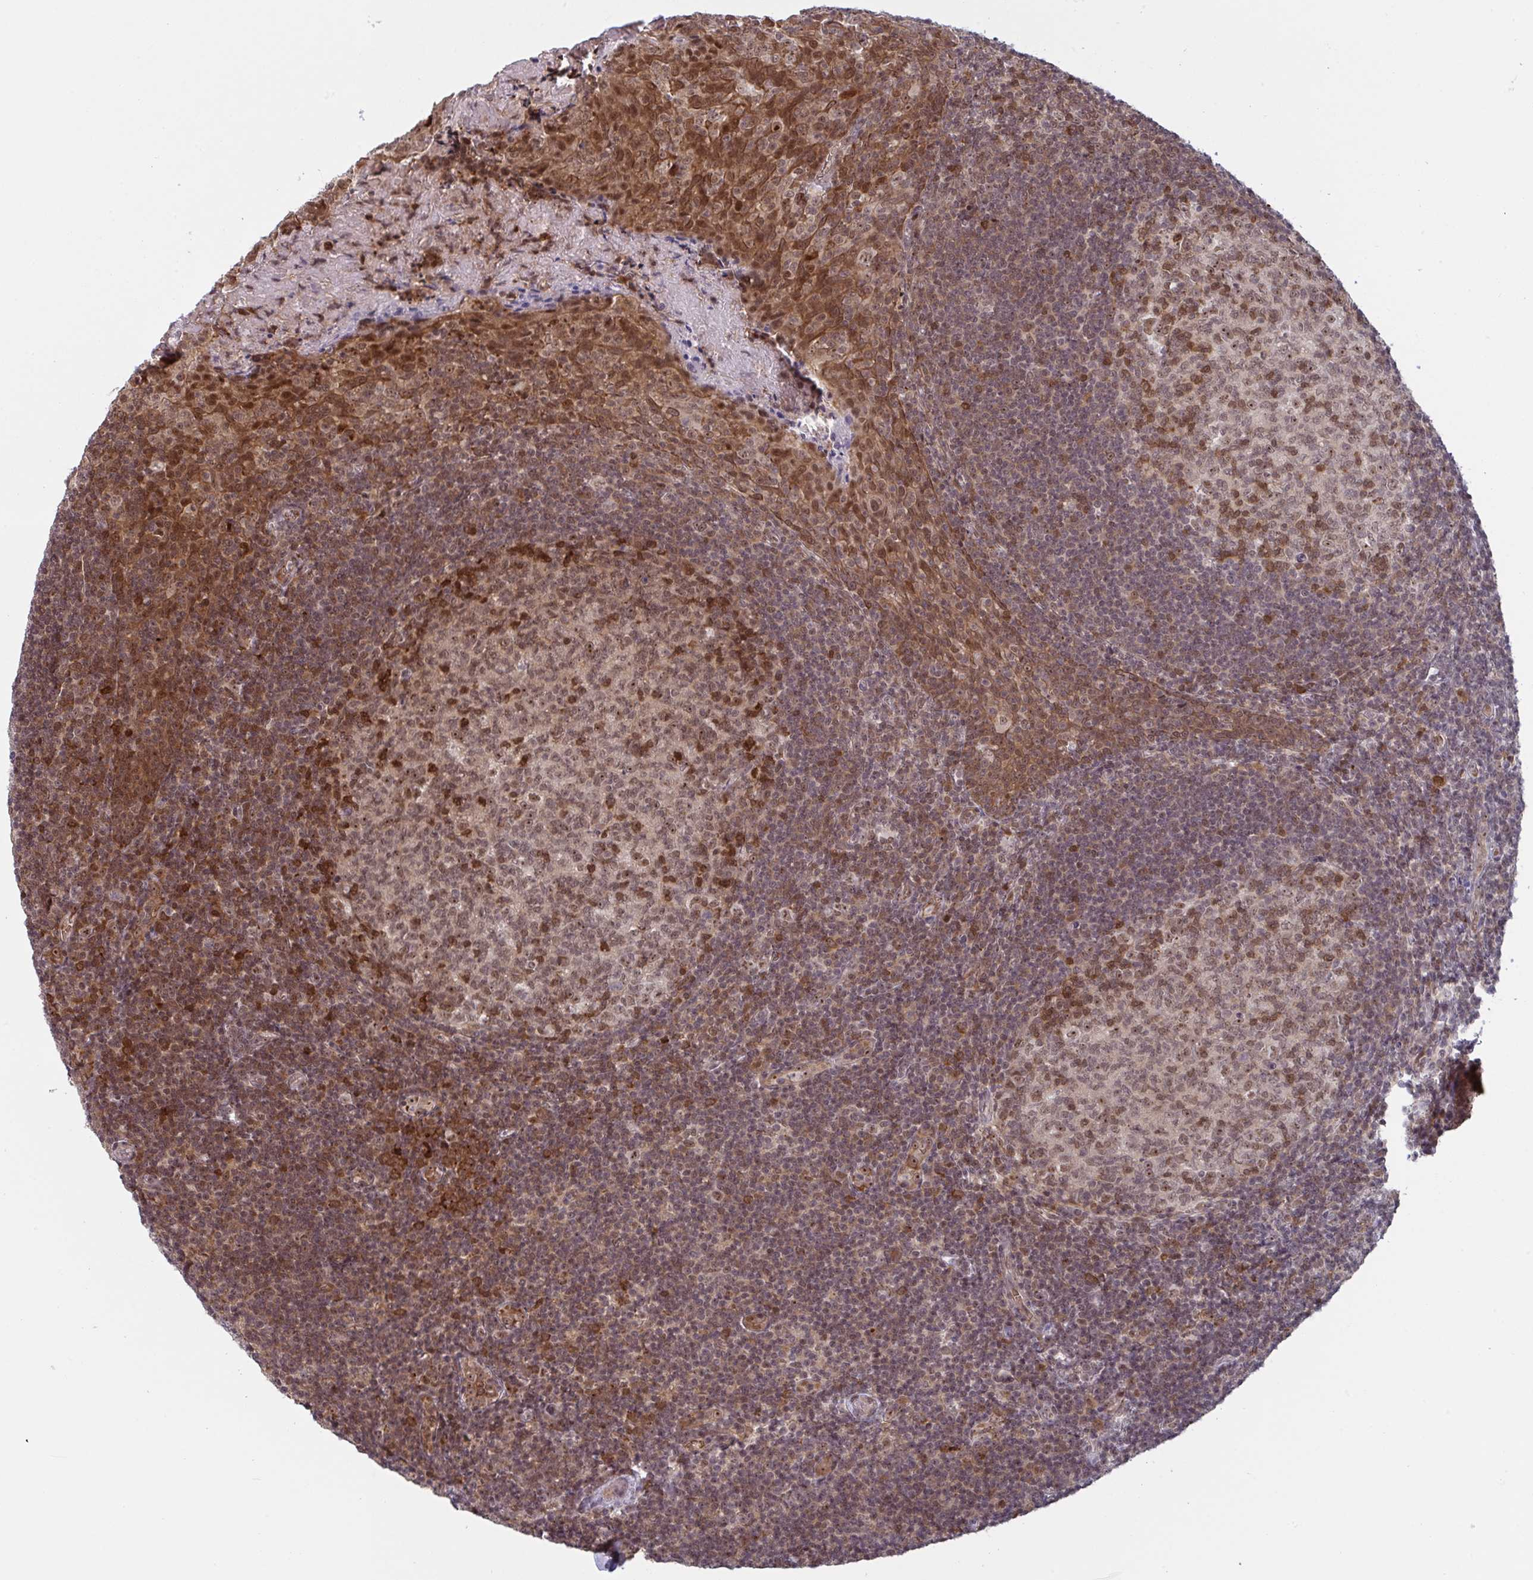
{"staining": {"intensity": "strong", "quantity": "<25%", "location": "nuclear"}, "tissue": "tonsil", "cell_type": "Germinal center cells", "image_type": "normal", "snomed": [{"axis": "morphology", "description": "Normal tissue, NOS"}, {"axis": "morphology", "description": "Inflammation, NOS"}, {"axis": "topography", "description": "Tonsil"}], "caption": "IHC (DAB) staining of normal human tonsil reveals strong nuclear protein staining in about <25% of germinal center cells.", "gene": "NLRP13", "patient": {"sex": "female", "age": 31}}